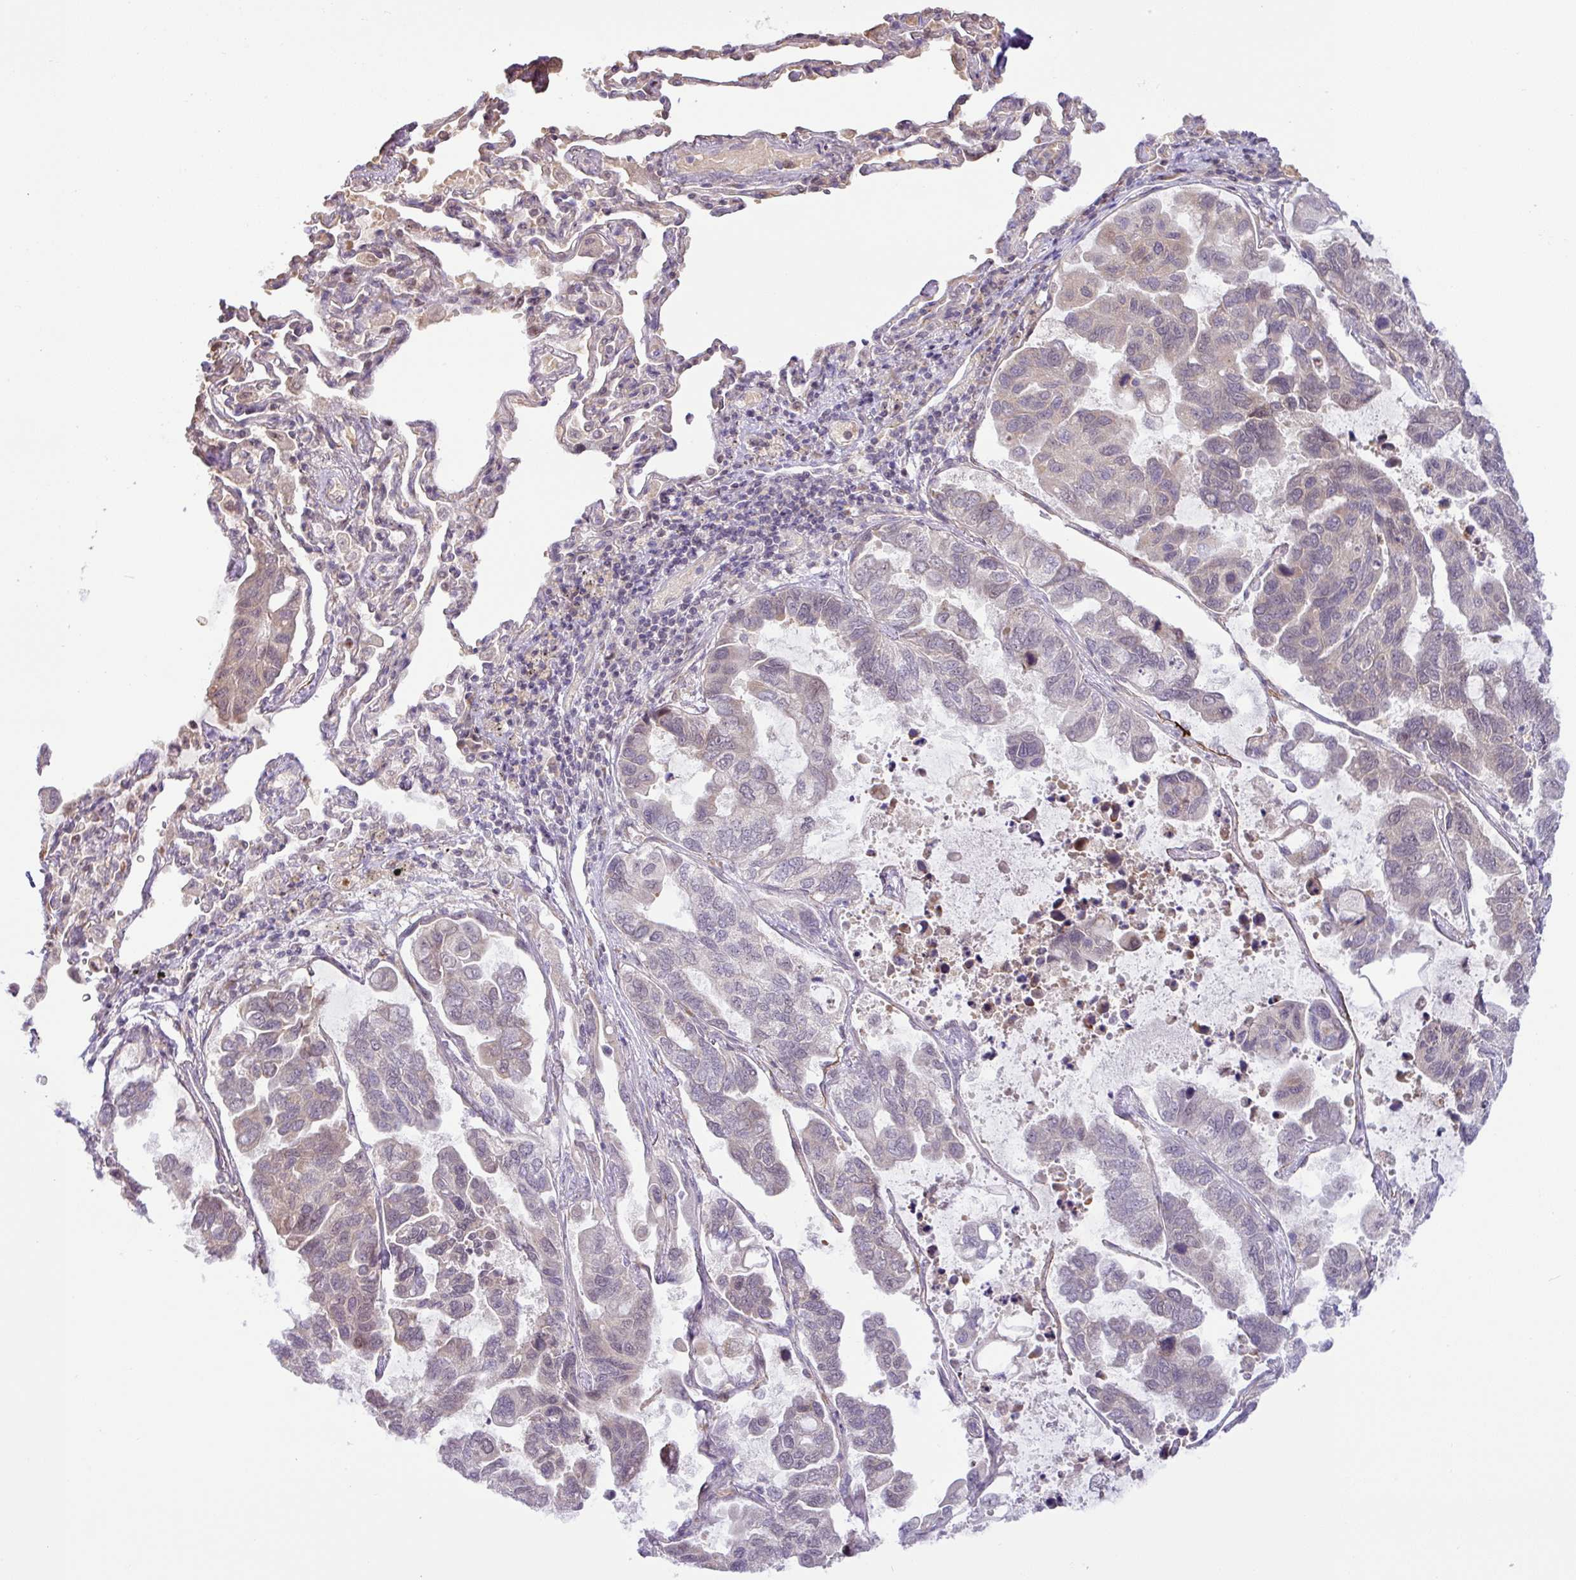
{"staining": {"intensity": "moderate", "quantity": "<25%", "location": "nuclear"}, "tissue": "lung cancer", "cell_type": "Tumor cells", "image_type": "cancer", "snomed": [{"axis": "morphology", "description": "Adenocarcinoma, NOS"}, {"axis": "topography", "description": "Lung"}], "caption": "Lung cancer stained with a protein marker reveals moderate staining in tumor cells.", "gene": "PARP2", "patient": {"sex": "male", "age": 64}}